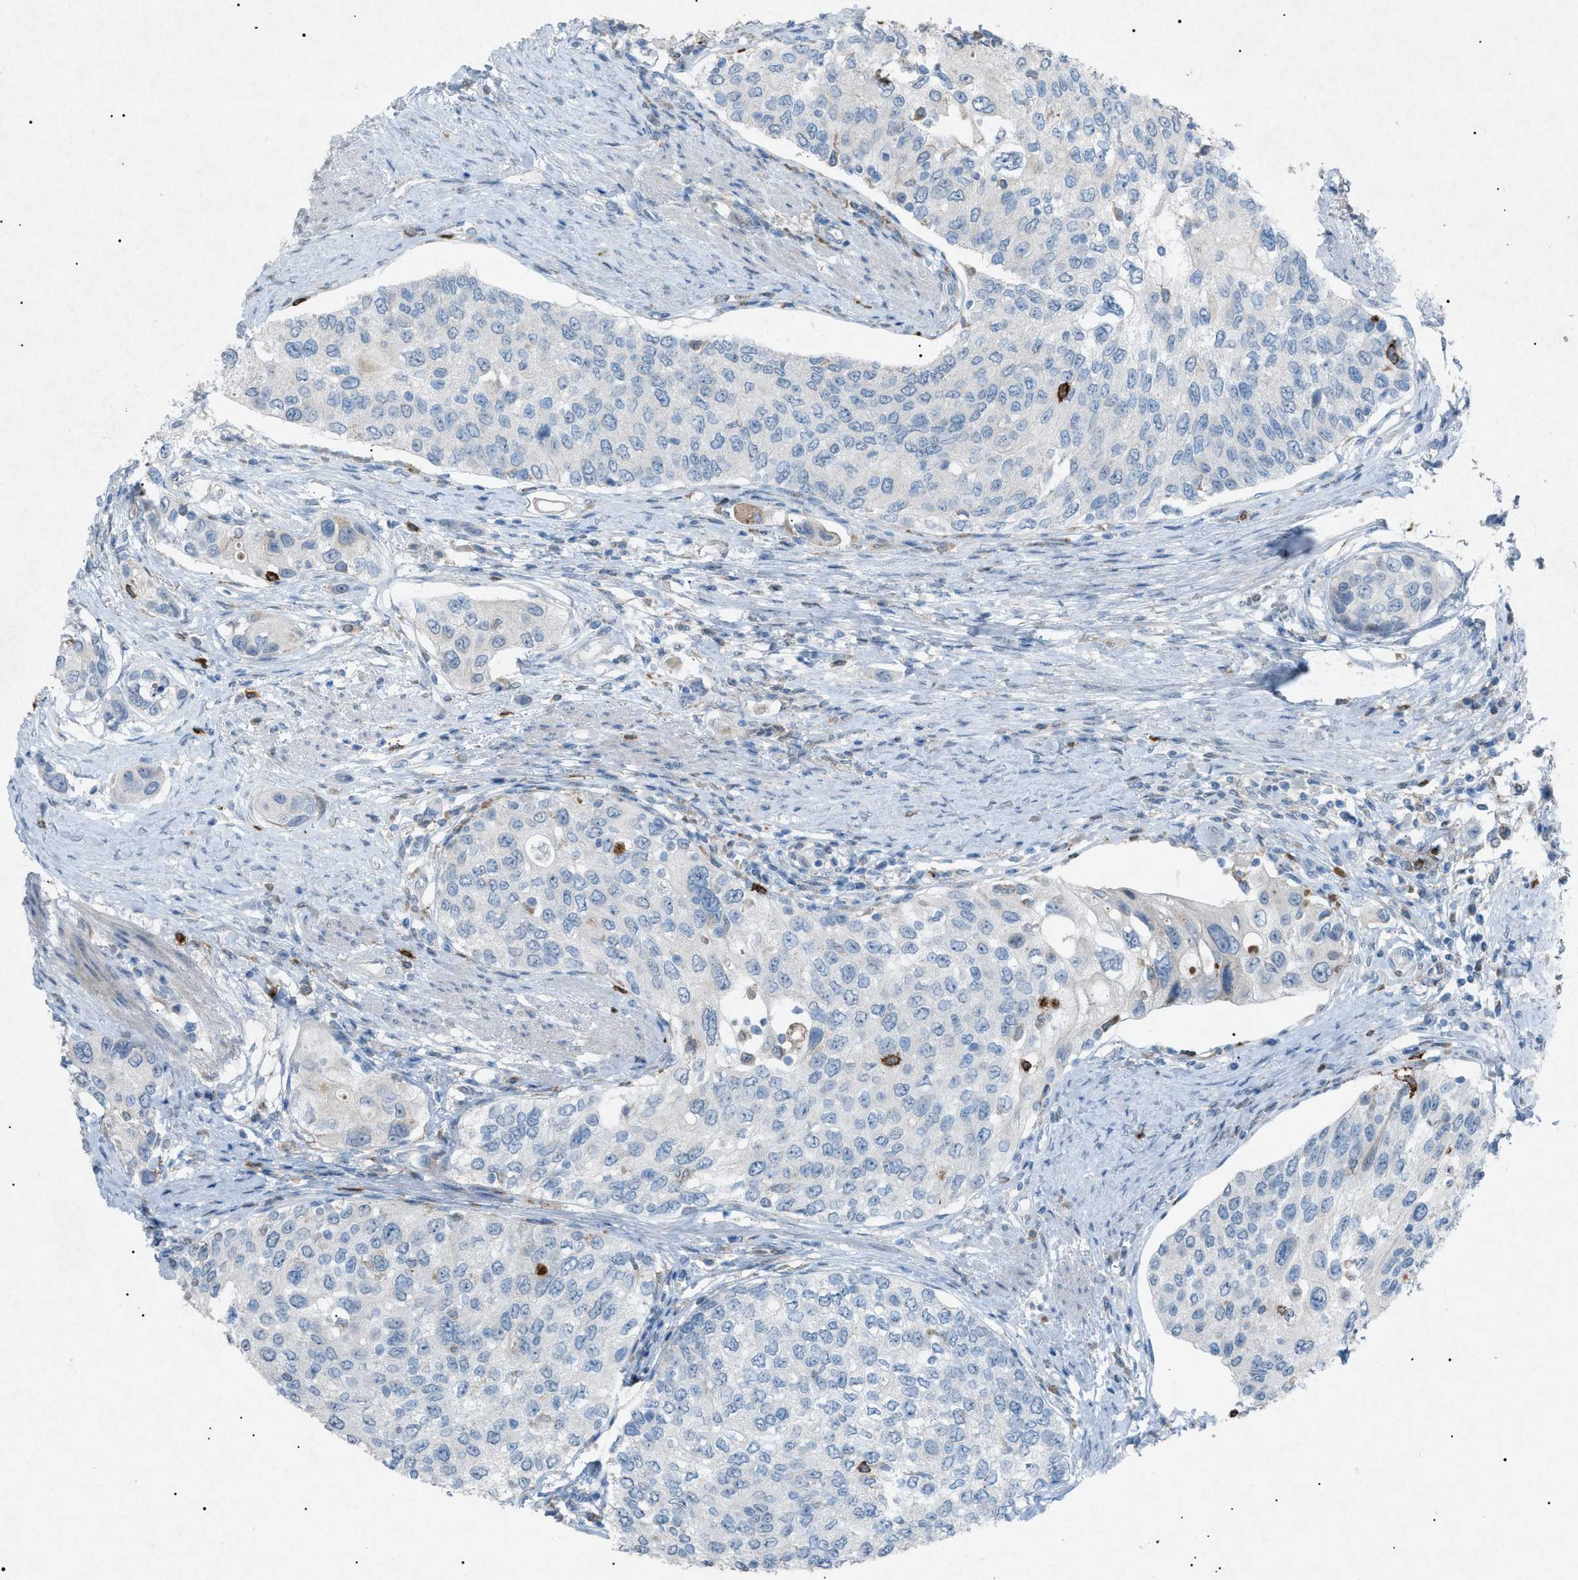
{"staining": {"intensity": "negative", "quantity": "none", "location": "none"}, "tissue": "urothelial cancer", "cell_type": "Tumor cells", "image_type": "cancer", "snomed": [{"axis": "morphology", "description": "Urothelial carcinoma, High grade"}, {"axis": "topography", "description": "Urinary bladder"}], "caption": "The micrograph reveals no staining of tumor cells in urothelial carcinoma (high-grade).", "gene": "BTK", "patient": {"sex": "female", "age": 56}}